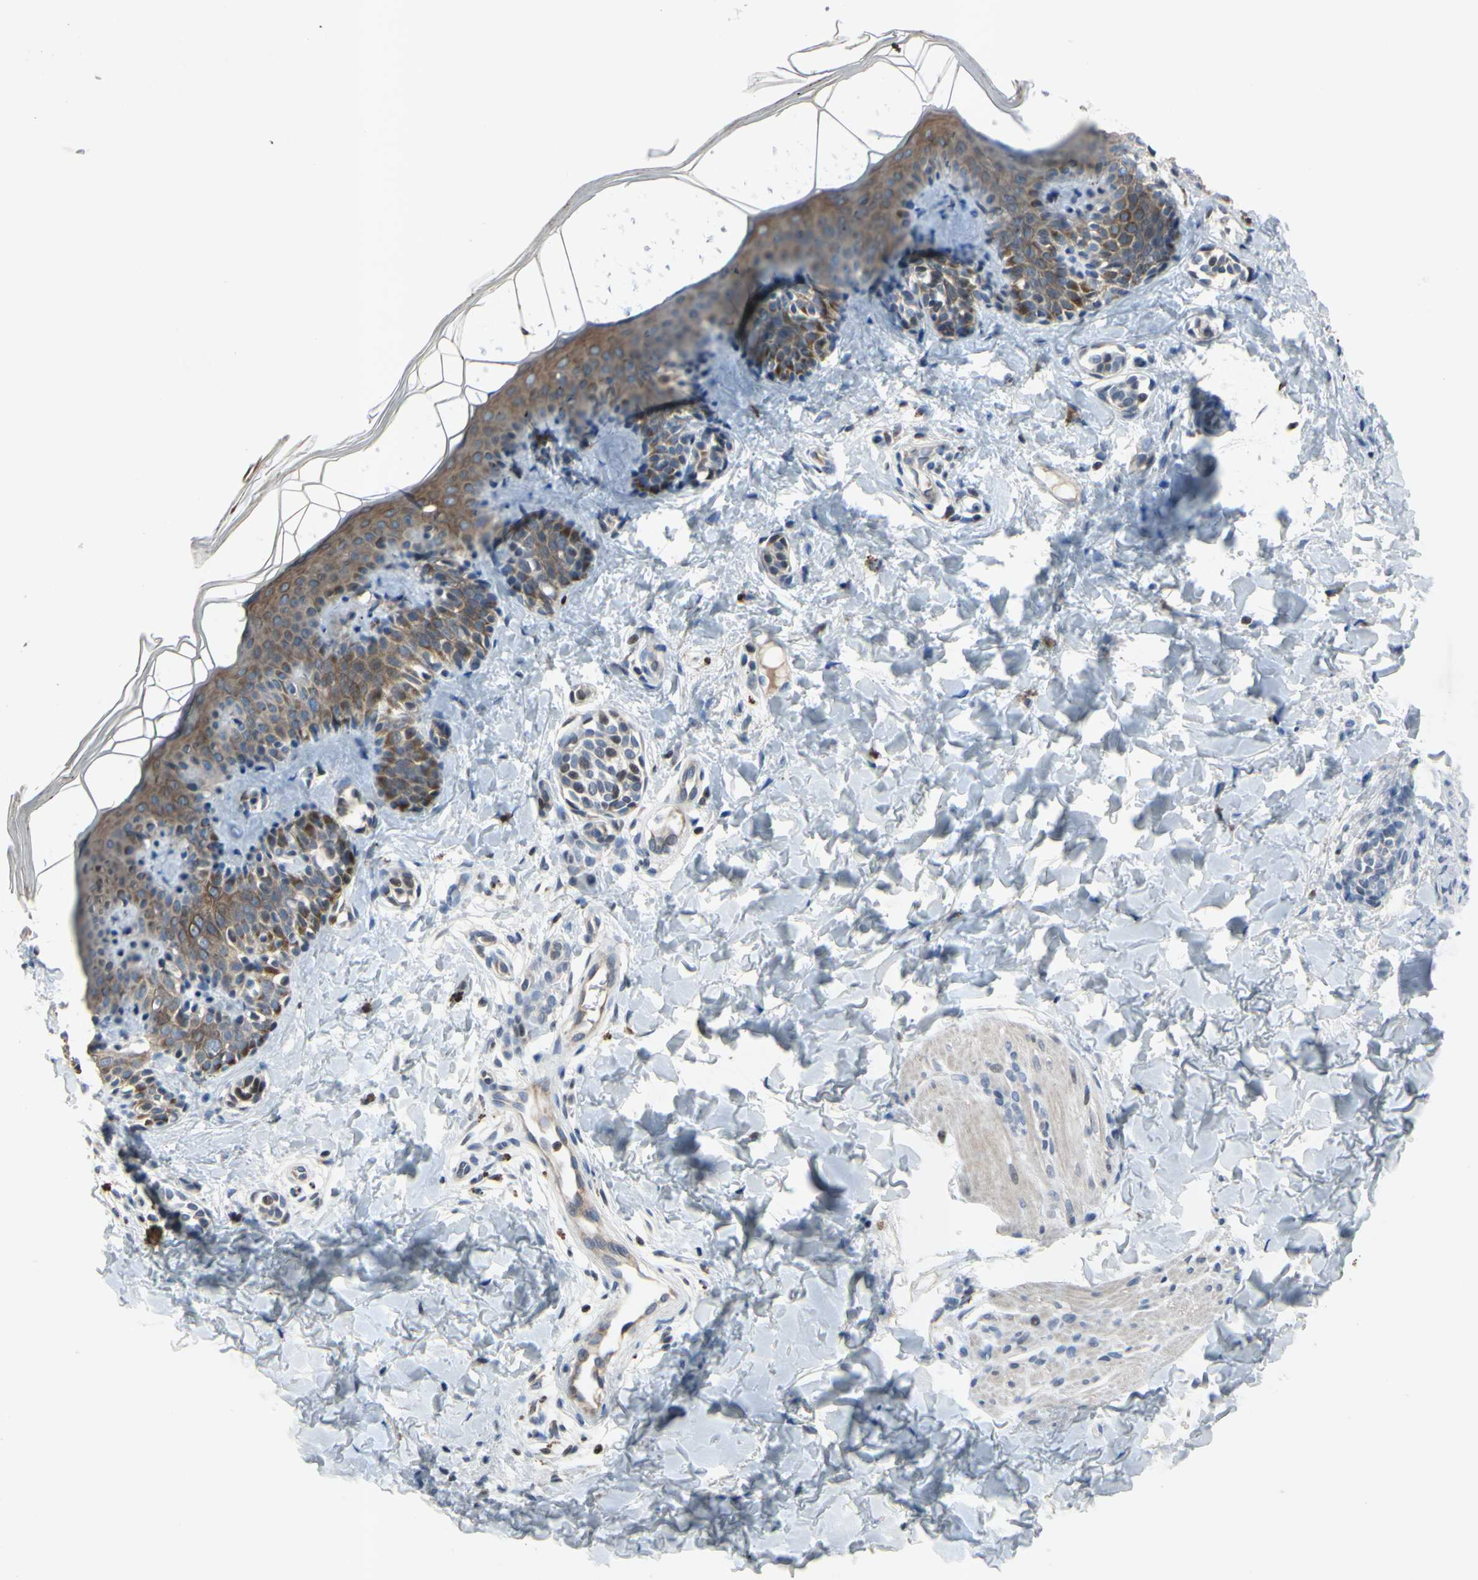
{"staining": {"intensity": "negative", "quantity": "none", "location": "none"}, "tissue": "skin", "cell_type": "Fibroblasts", "image_type": "normal", "snomed": [{"axis": "morphology", "description": "Normal tissue, NOS"}, {"axis": "topography", "description": "Skin"}], "caption": "Fibroblasts show no significant protein staining in unremarkable skin. Nuclei are stained in blue.", "gene": "ARG1", "patient": {"sex": "male", "age": 16}}